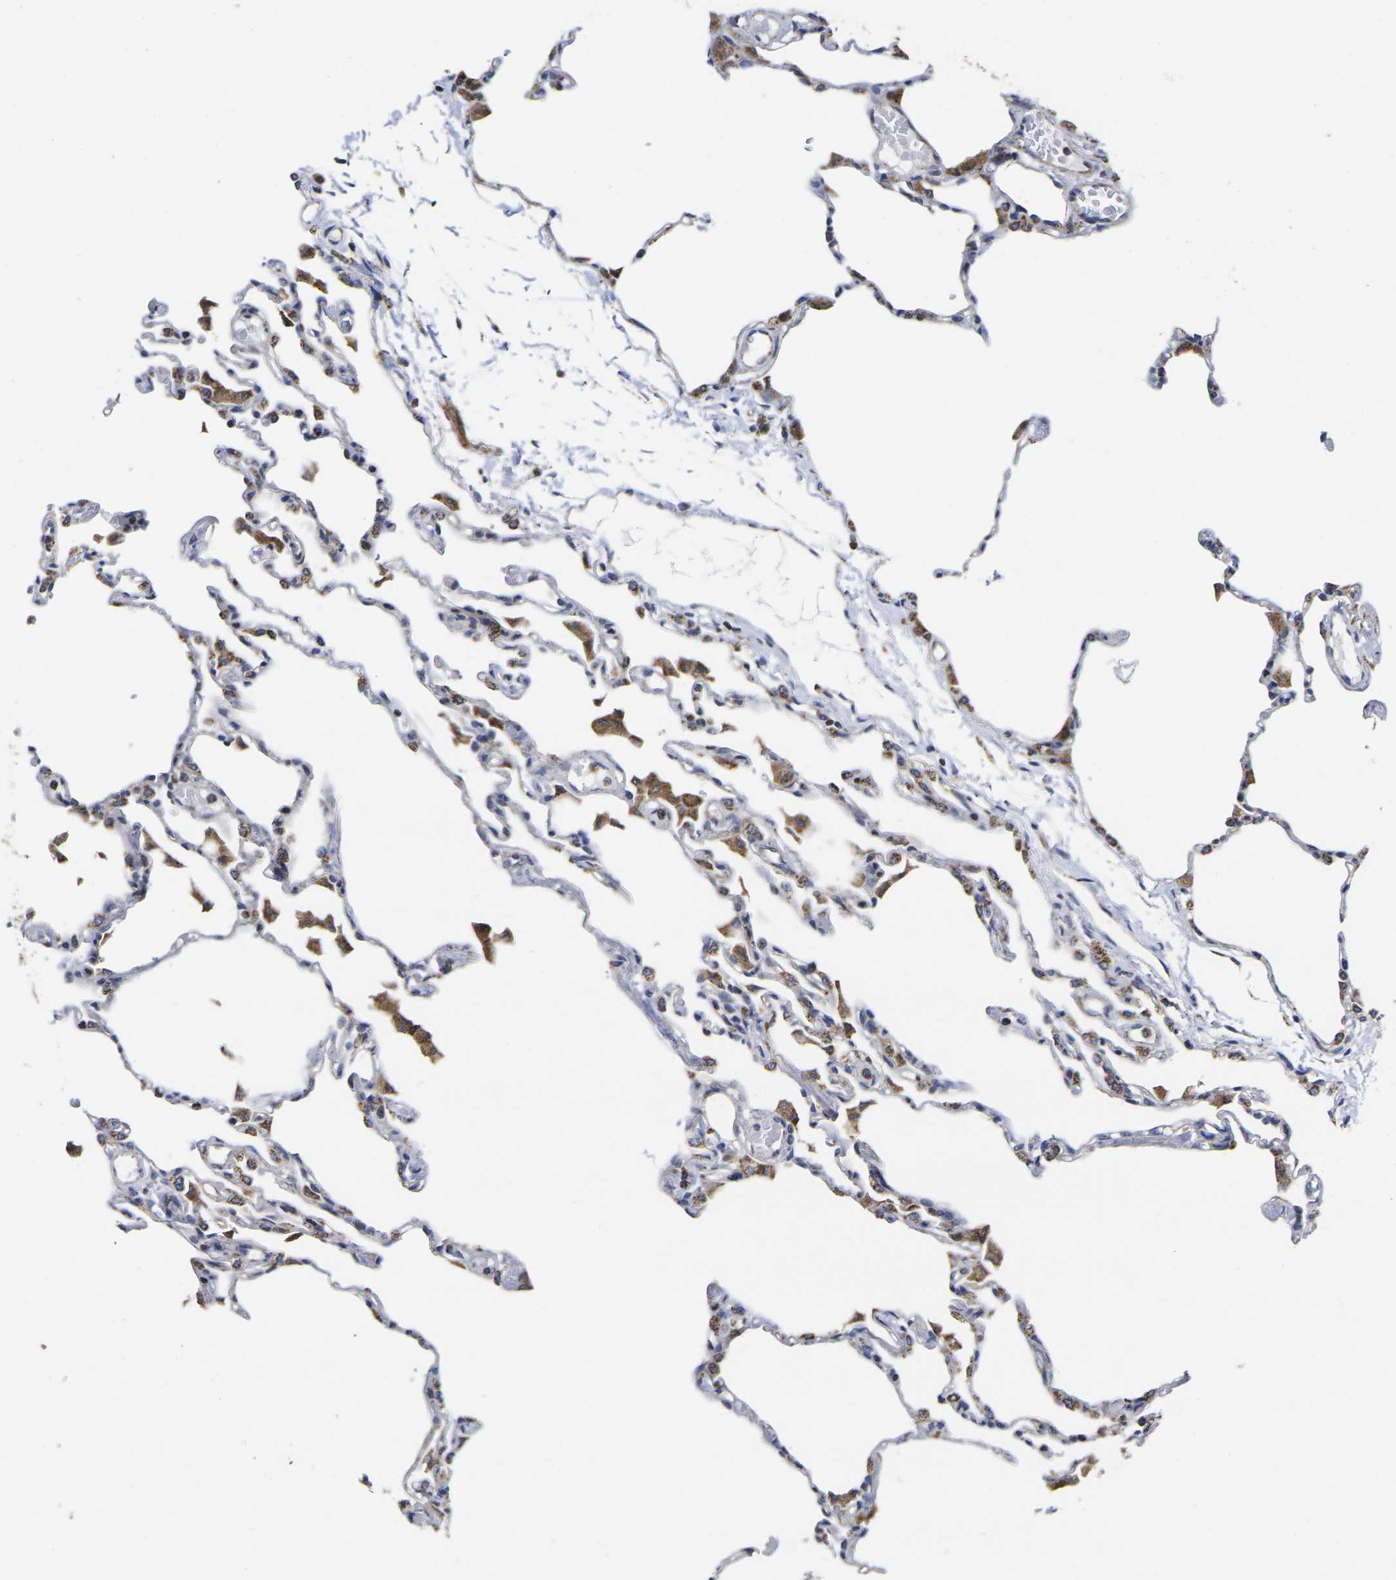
{"staining": {"intensity": "moderate", "quantity": "<25%", "location": "cytoplasmic/membranous"}, "tissue": "lung", "cell_type": "Alveolar cells", "image_type": "normal", "snomed": [{"axis": "morphology", "description": "Normal tissue, NOS"}, {"axis": "topography", "description": "Lung"}], "caption": "Lung was stained to show a protein in brown. There is low levels of moderate cytoplasmic/membranous staining in about <25% of alveolar cells. The staining was performed using DAB (3,3'-diaminobenzidine), with brown indicating positive protein expression. Nuclei are stained blue with hematoxylin.", "gene": "P2RY11", "patient": {"sex": "female", "age": 49}}